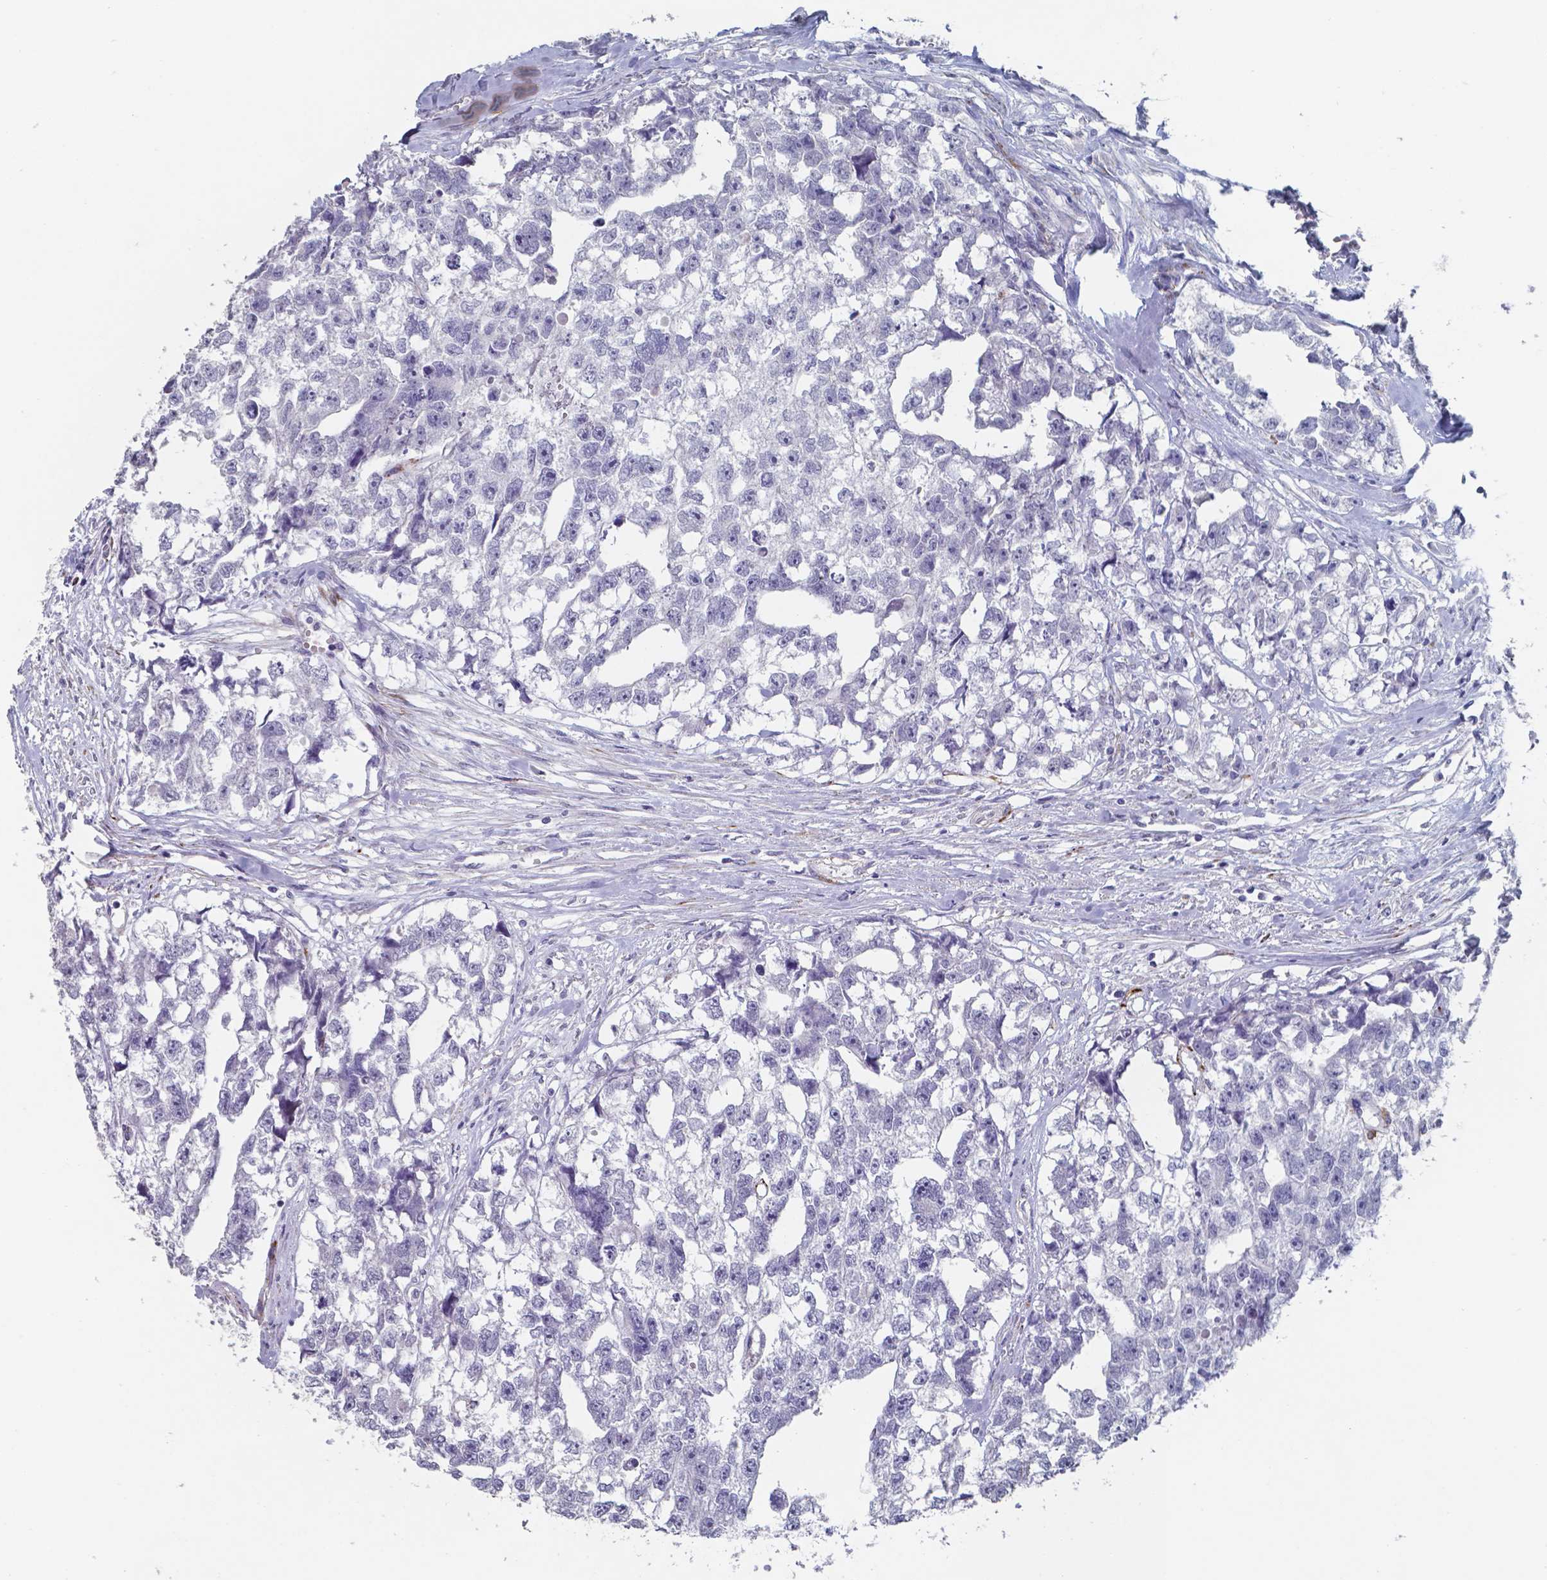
{"staining": {"intensity": "negative", "quantity": "none", "location": "none"}, "tissue": "testis cancer", "cell_type": "Tumor cells", "image_type": "cancer", "snomed": [{"axis": "morphology", "description": "Carcinoma, Embryonal, NOS"}, {"axis": "morphology", "description": "Teratoma, malignant, NOS"}, {"axis": "topography", "description": "Testis"}], "caption": "This is an IHC micrograph of testis cancer. There is no staining in tumor cells.", "gene": "PLA2R1", "patient": {"sex": "male", "age": 44}}